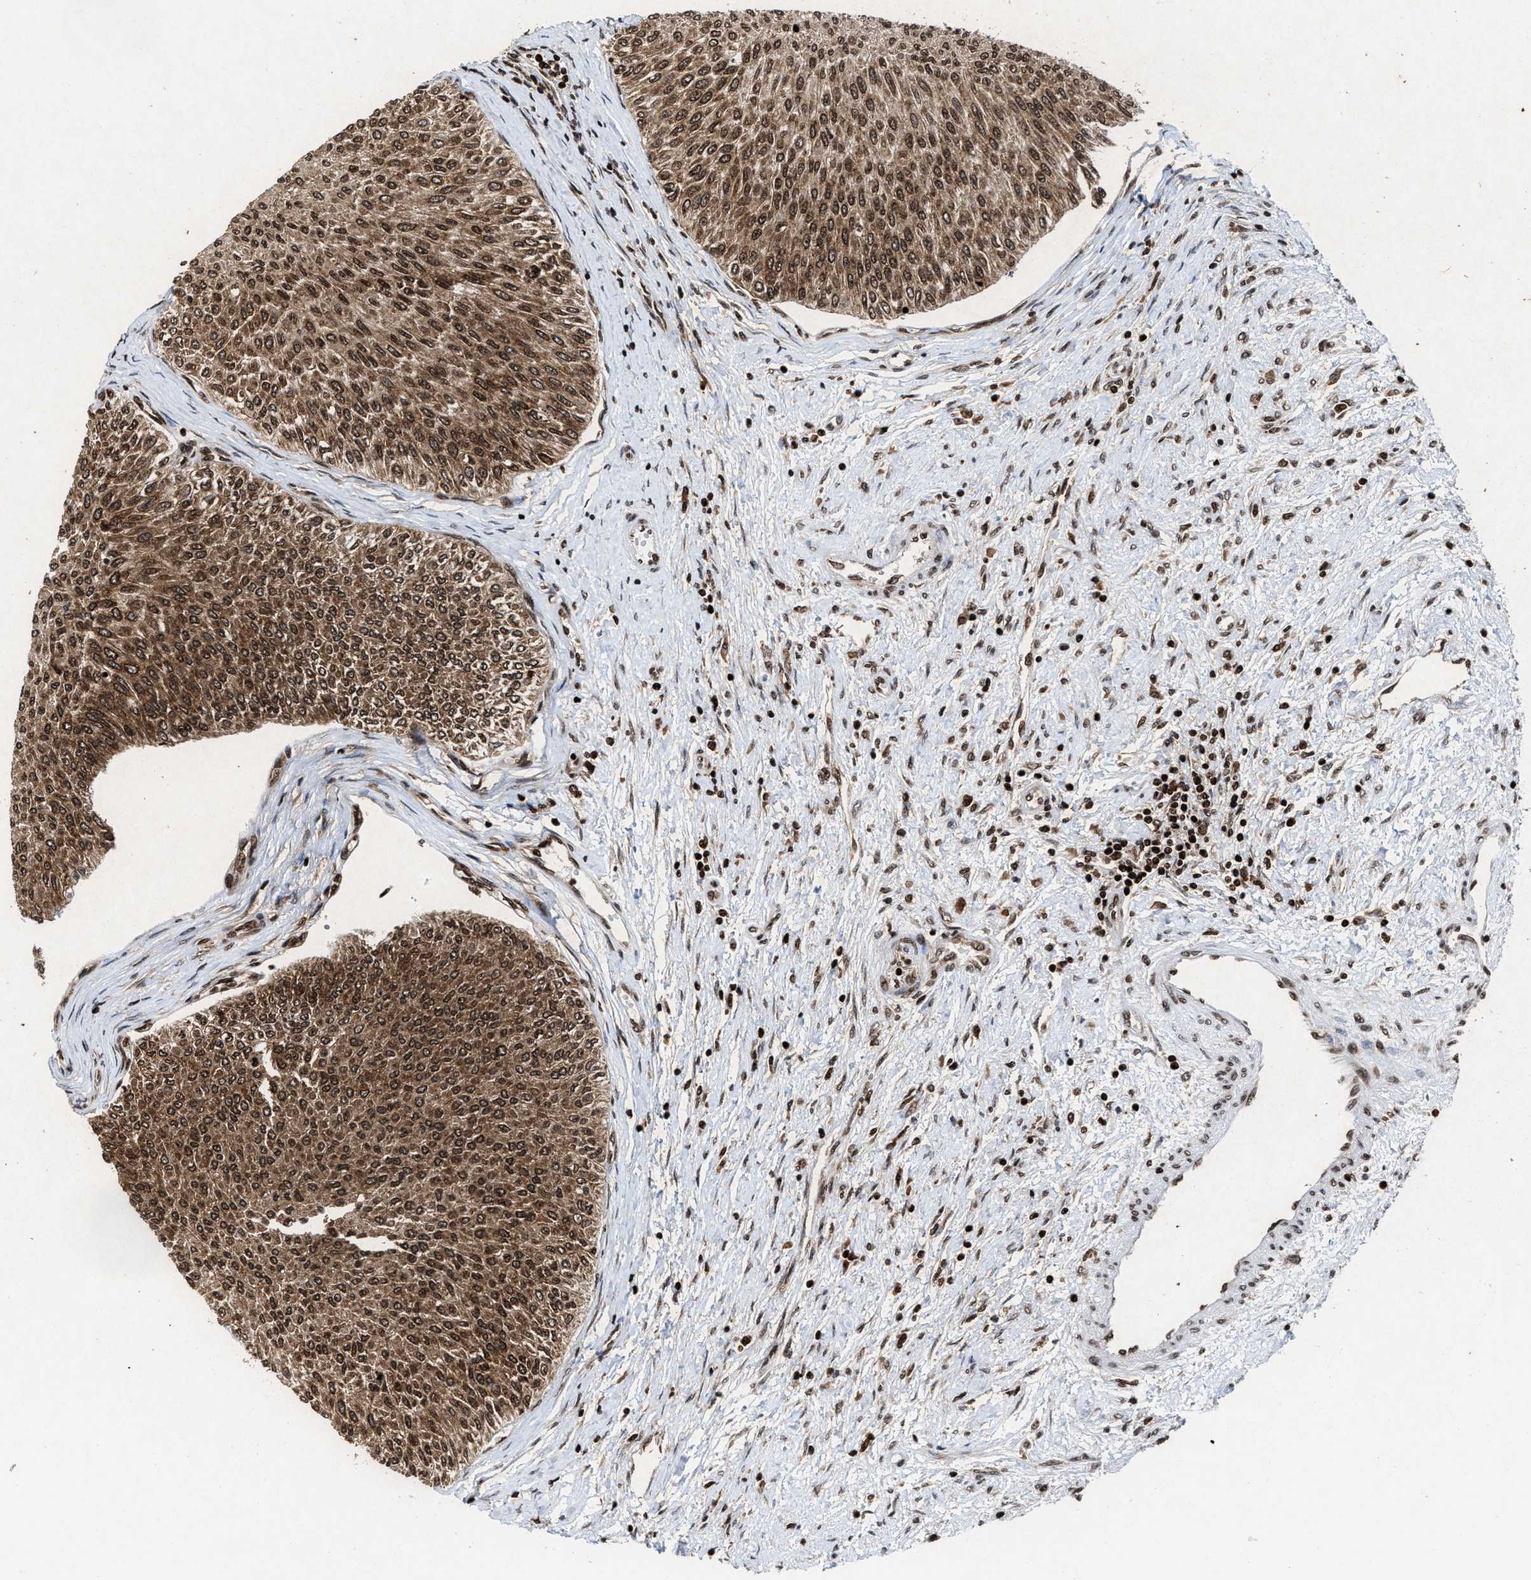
{"staining": {"intensity": "strong", "quantity": ">75%", "location": "cytoplasmic/membranous,nuclear"}, "tissue": "urothelial cancer", "cell_type": "Tumor cells", "image_type": "cancer", "snomed": [{"axis": "morphology", "description": "Urothelial carcinoma, Low grade"}, {"axis": "topography", "description": "Urinary bladder"}], "caption": "Urothelial cancer was stained to show a protein in brown. There is high levels of strong cytoplasmic/membranous and nuclear staining in about >75% of tumor cells.", "gene": "ALYREF", "patient": {"sex": "male", "age": 78}}